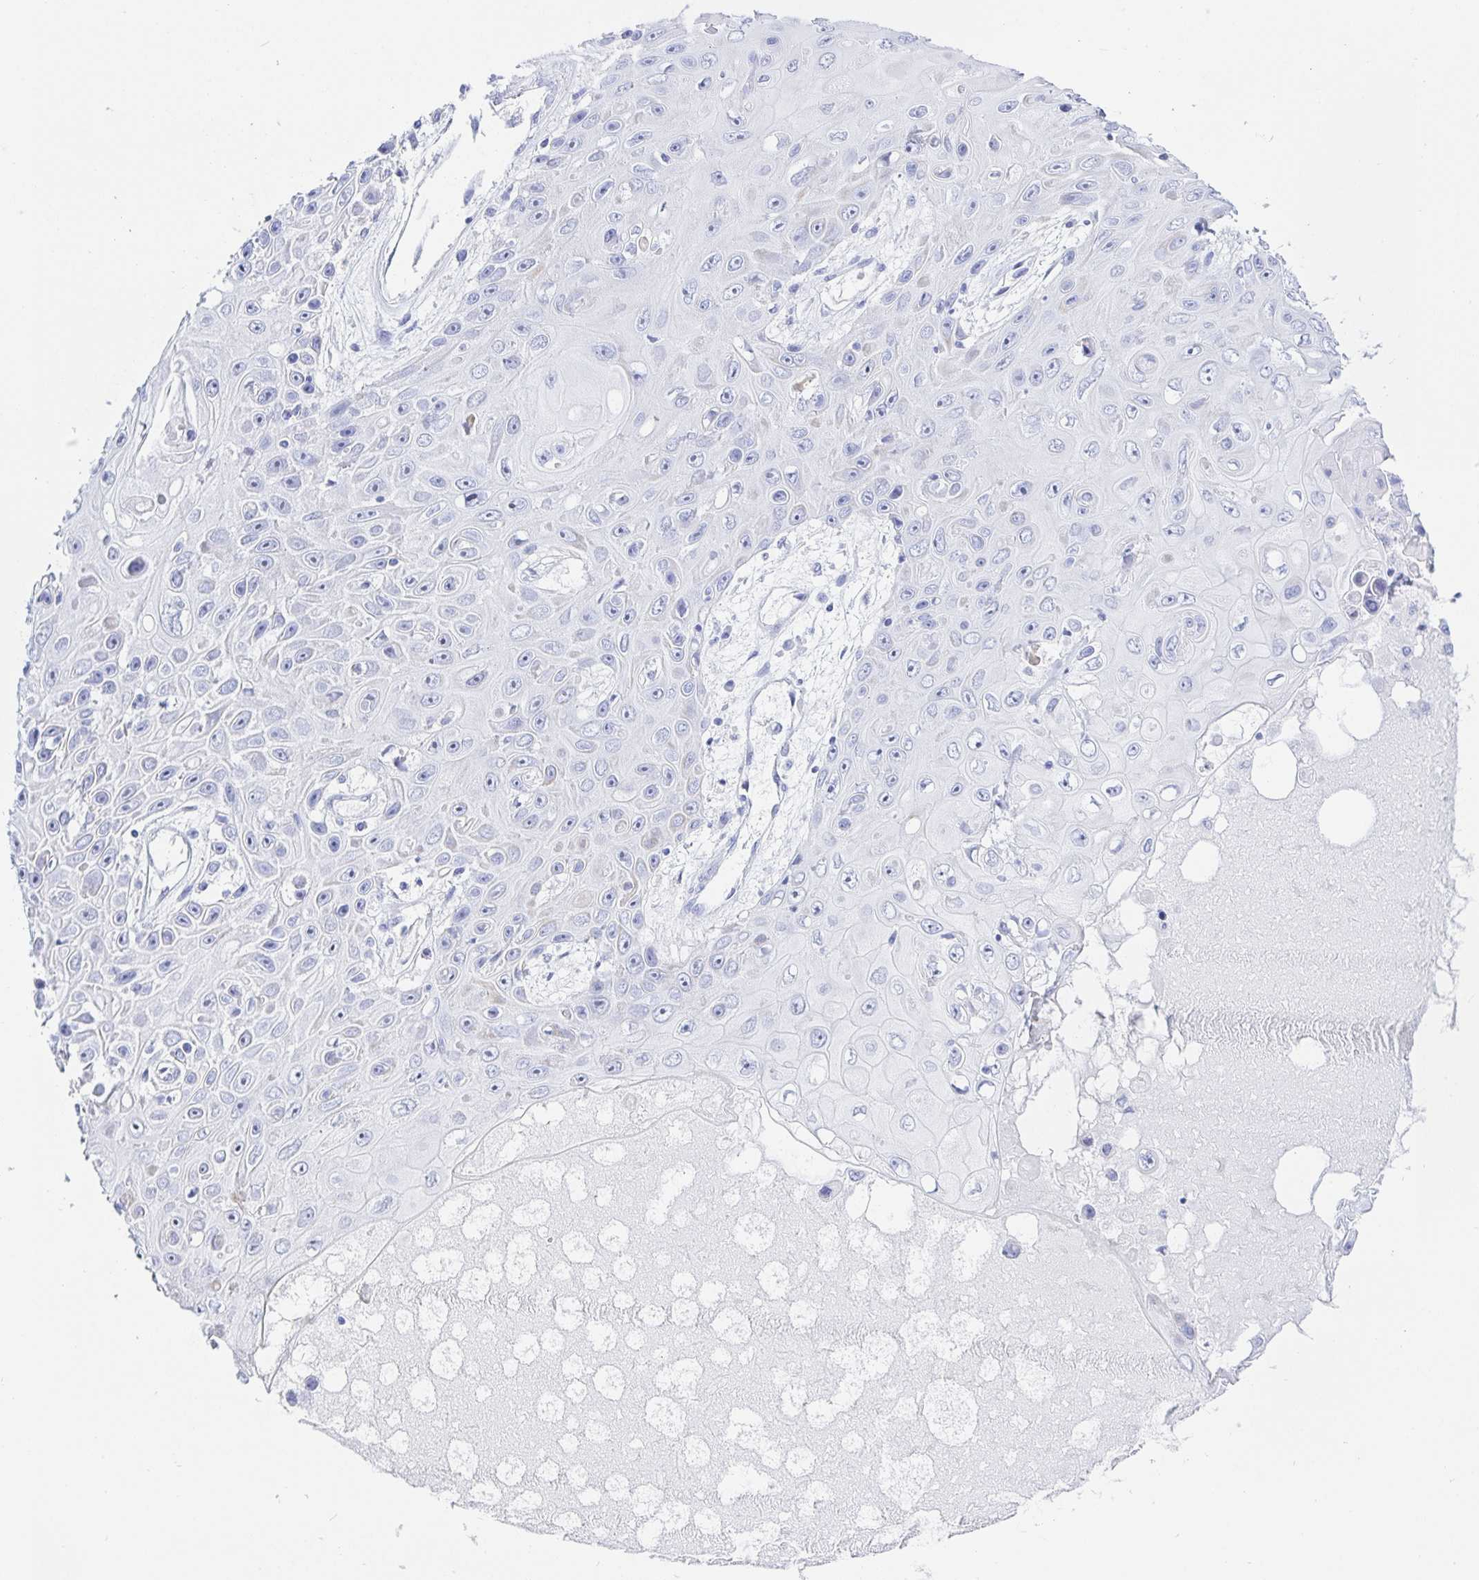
{"staining": {"intensity": "negative", "quantity": "none", "location": "none"}, "tissue": "skin cancer", "cell_type": "Tumor cells", "image_type": "cancer", "snomed": [{"axis": "morphology", "description": "Squamous cell carcinoma, NOS"}, {"axis": "topography", "description": "Skin"}], "caption": "This is a histopathology image of IHC staining of squamous cell carcinoma (skin), which shows no positivity in tumor cells.", "gene": "KCNH6", "patient": {"sex": "male", "age": 82}}